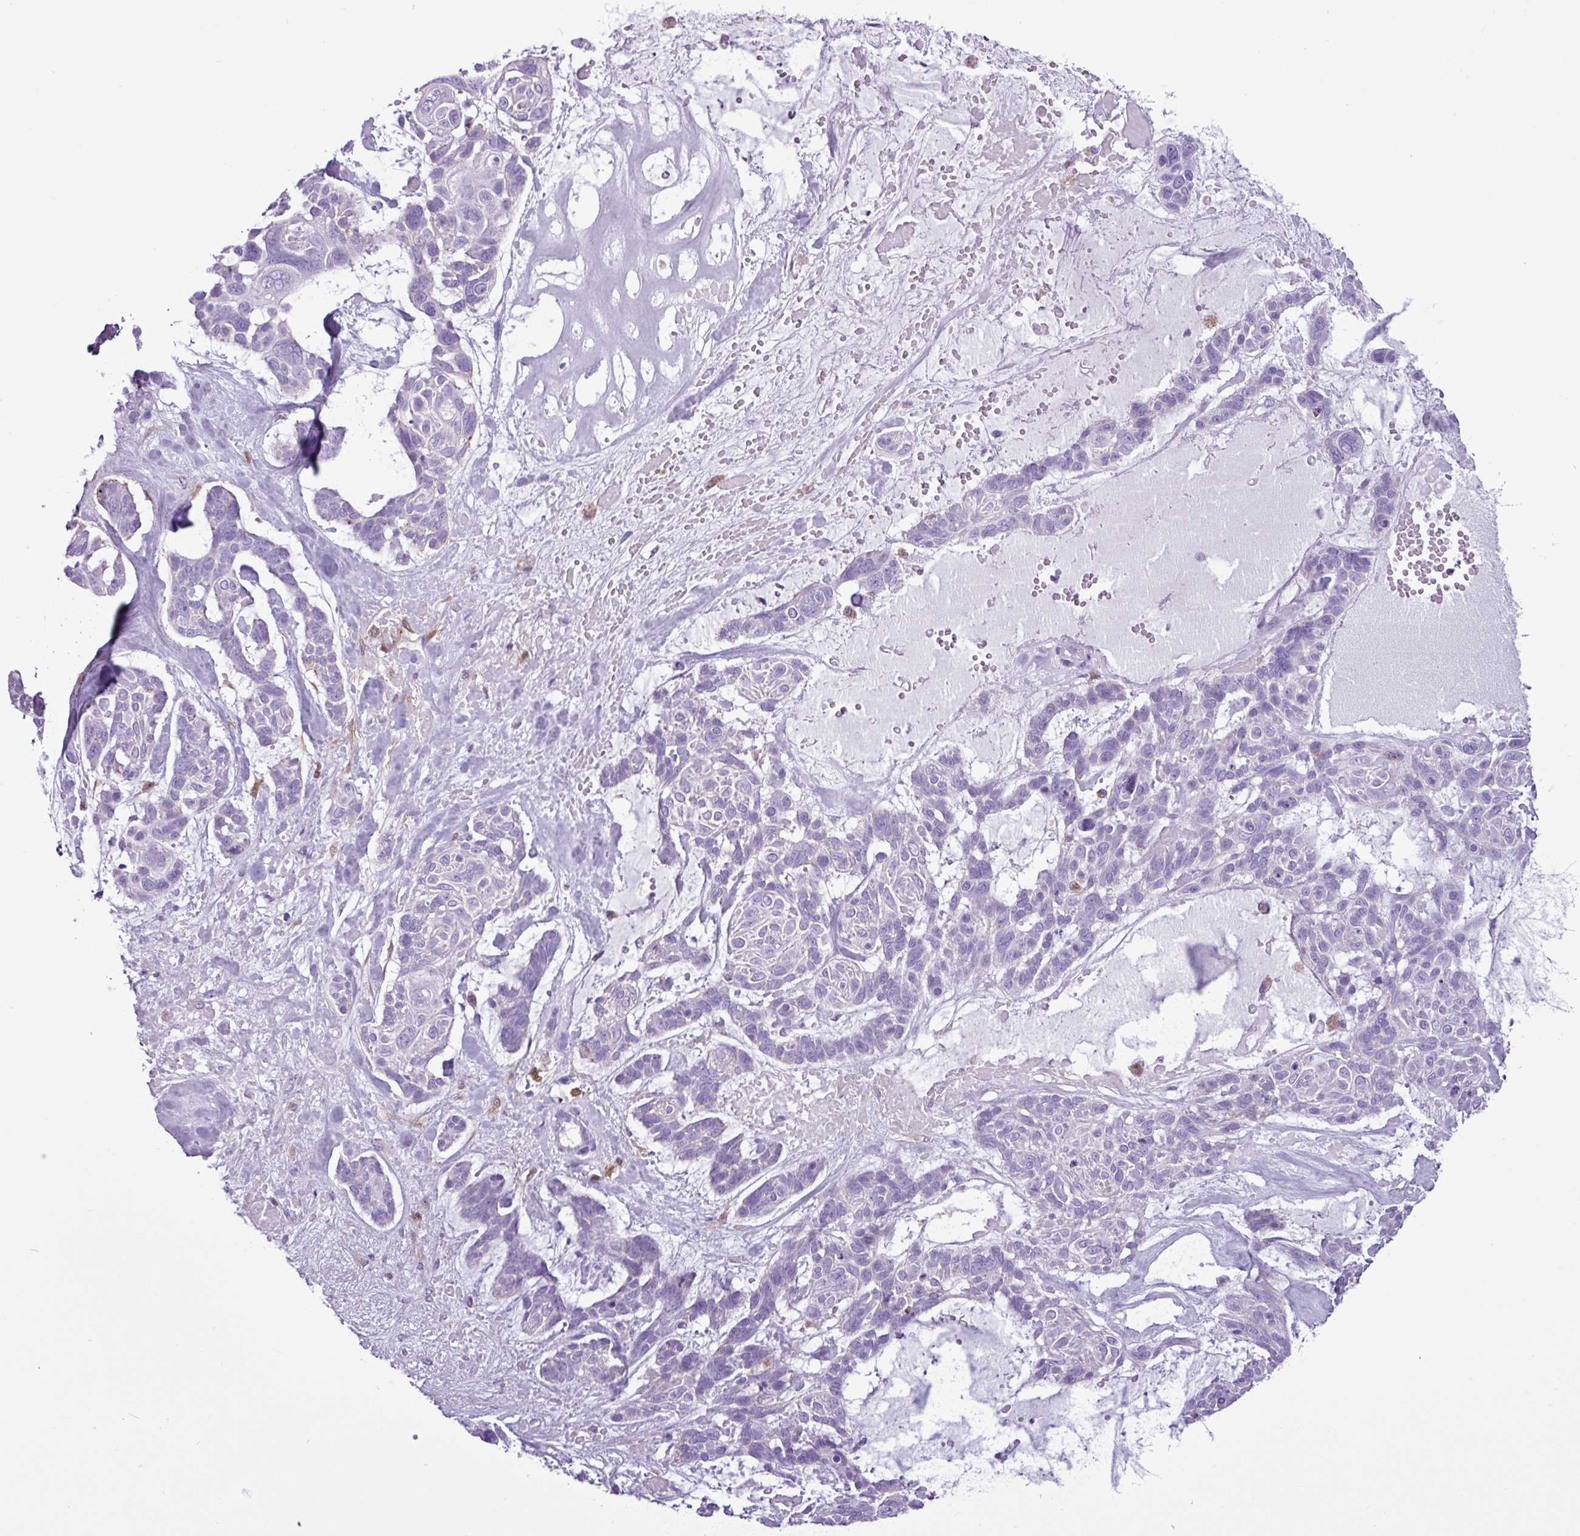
{"staining": {"intensity": "negative", "quantity": "none", "location": "none"}, "tissue": "skin cancer", "cell_type": "Tumor cells", "image_type": "cancer", "snomed": [{"axis": "morphology", "description": "Basal cell carcinoma"}, {"axis": "topography", "description": "Skin"}], "caption": "Tumor cells are negative for brown protein staining in skin cancer (basal cell carcinoma).", "gene": "TMEM200C", "patient": {"sex": "male", "age": 88}}